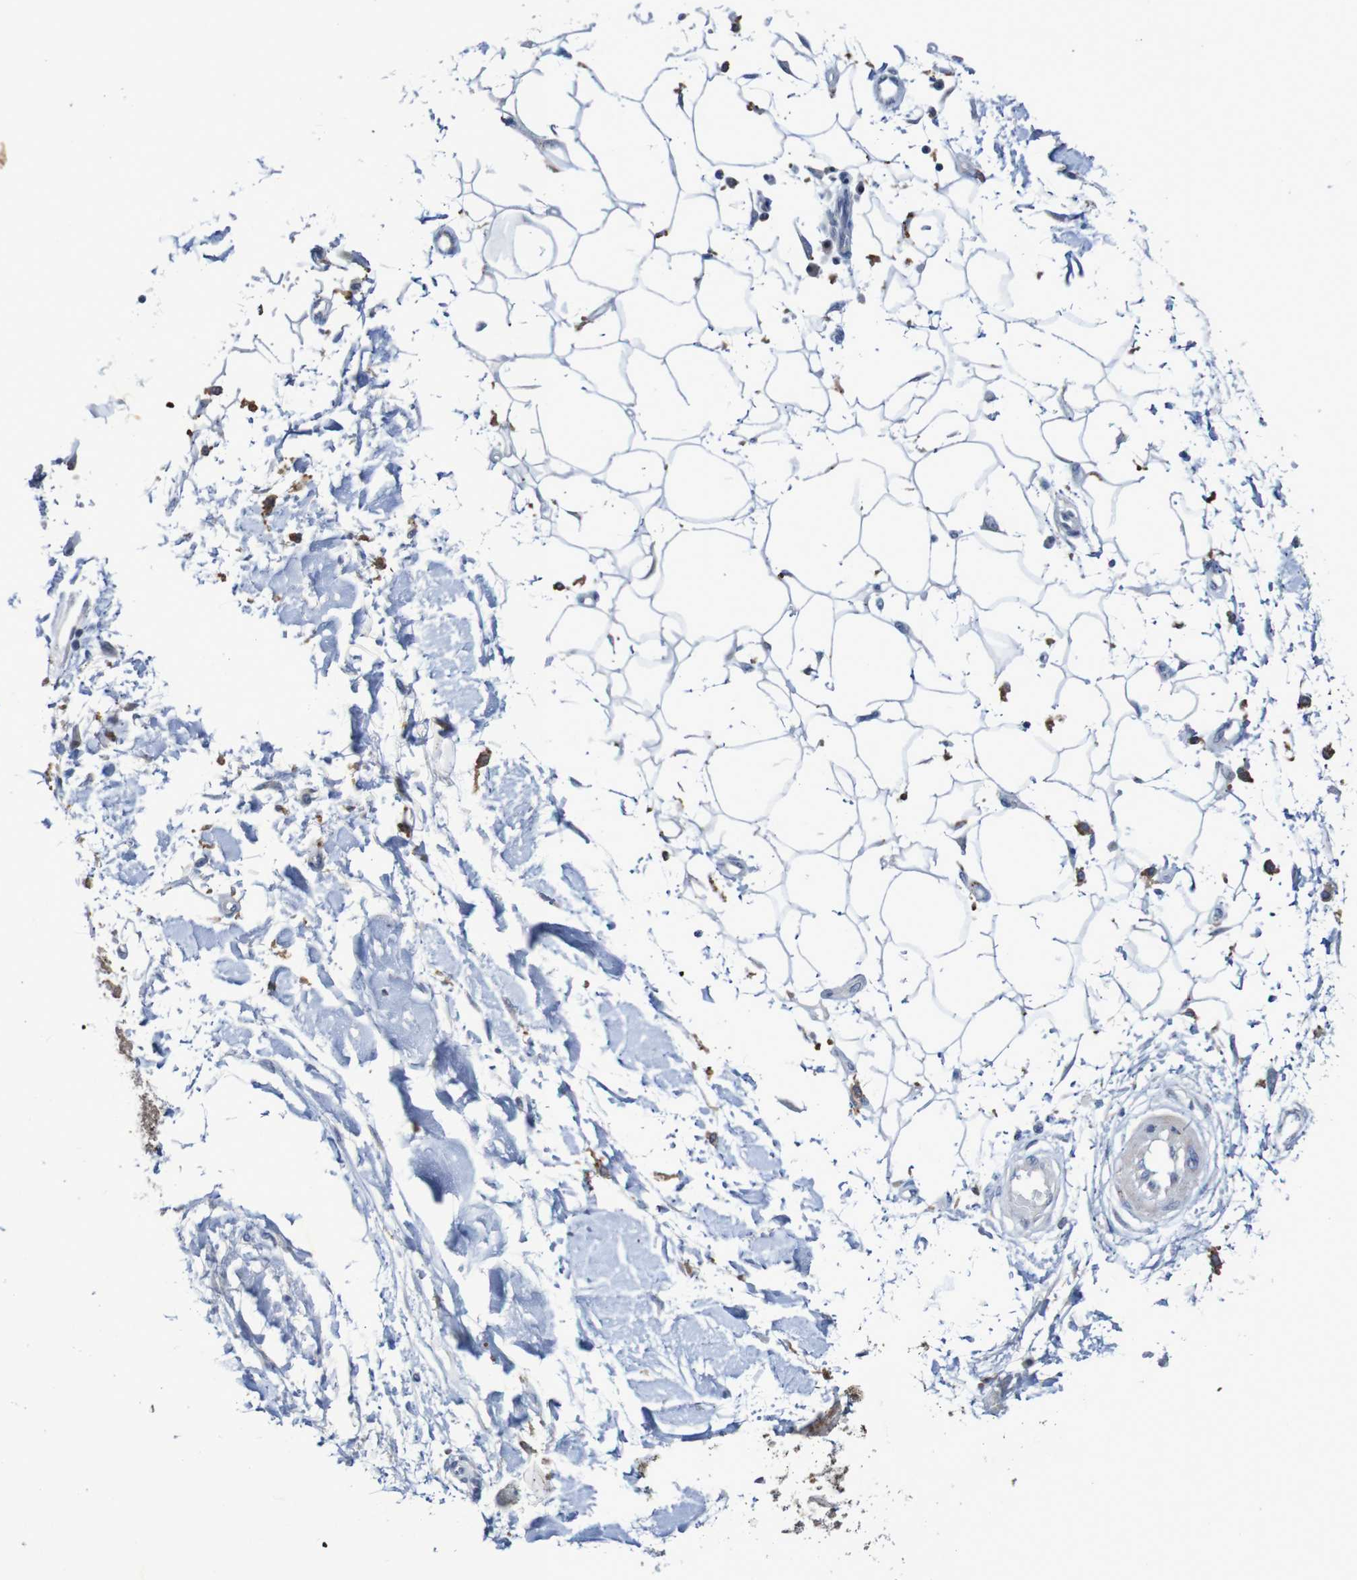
{"staining": {"intensity": "moderate", "quantity": "<25%", "location": "cytoplasmic/membranous"}, "tissue": "adipose tissue", "cell_type": "Adipocytes", "image_type": "normal", "snomed": [{"axis": "morphology", "description": "Squamous cell carcinoma, NOS"}, {"axis": "topography", "description": "Skin"}], "caption": "Immunohistochemistry (IHC) of benign adipose tissue displays low levels of moderate cytoplasmic/membranous positivity in approximately <25% of adipocytes. The protein is stained brown, and the nuclei are stained in blue (DAB IHC with brightfield microscopy, high magnification).", "gene": "FBP1", "patient": {"sex": "male", "age": 83}}